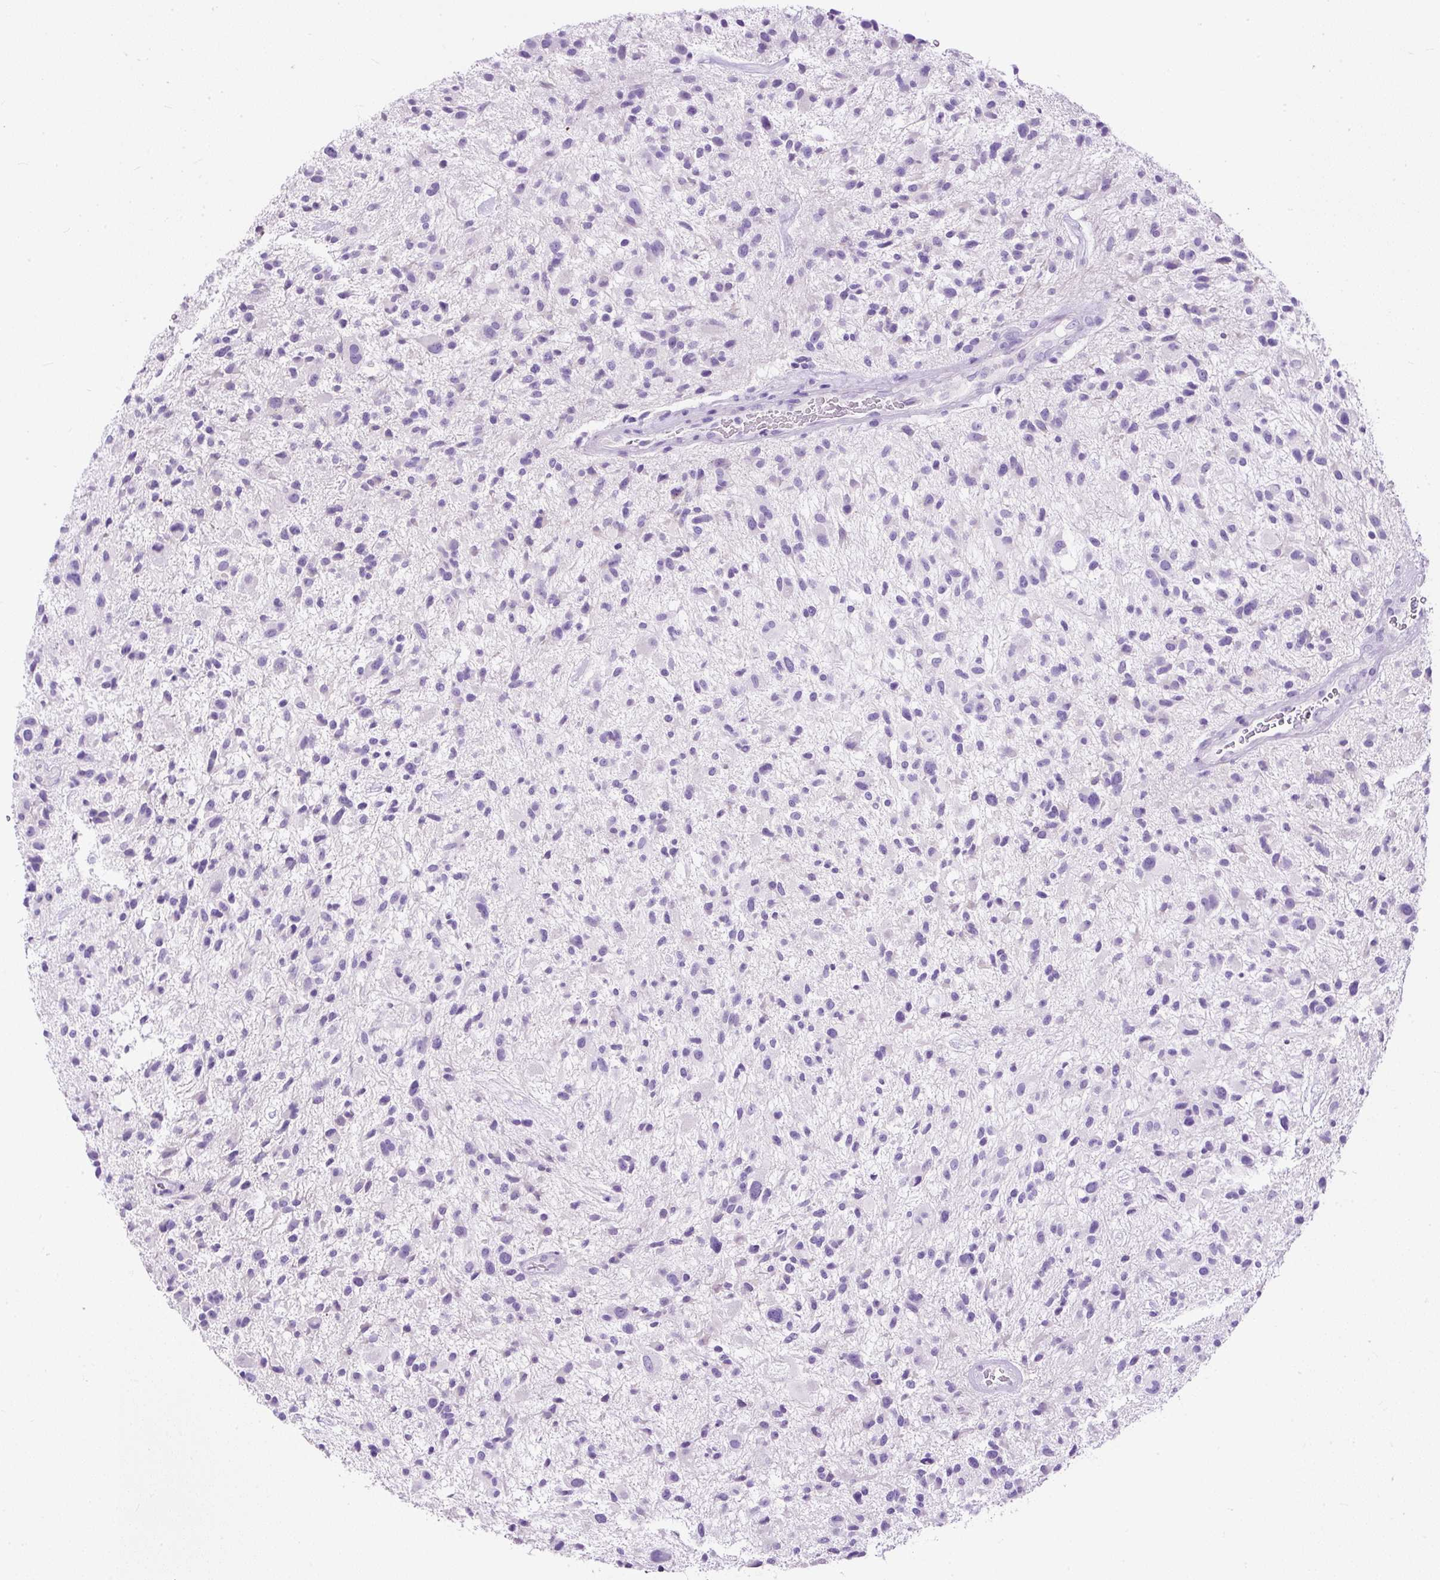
{"staining": {"intensity": "negative", "quantity": "none", "location": "none"}, "tissue": "glioma", "cell_type": "Tumor cells", "image_type": "cancer", "snomed": [{"axis": "morphology", "description": "Glioma, malignant, High grade"}, {"axis": "topography", "description": "Brain"}], "caption": "This is an immunohistochemistry (IHC) micrograph of malignant glioma (high-grade). There is no staining in tumor cells.", "gene": "STOX2", "patient": {"sex": "male", "age": 47}}